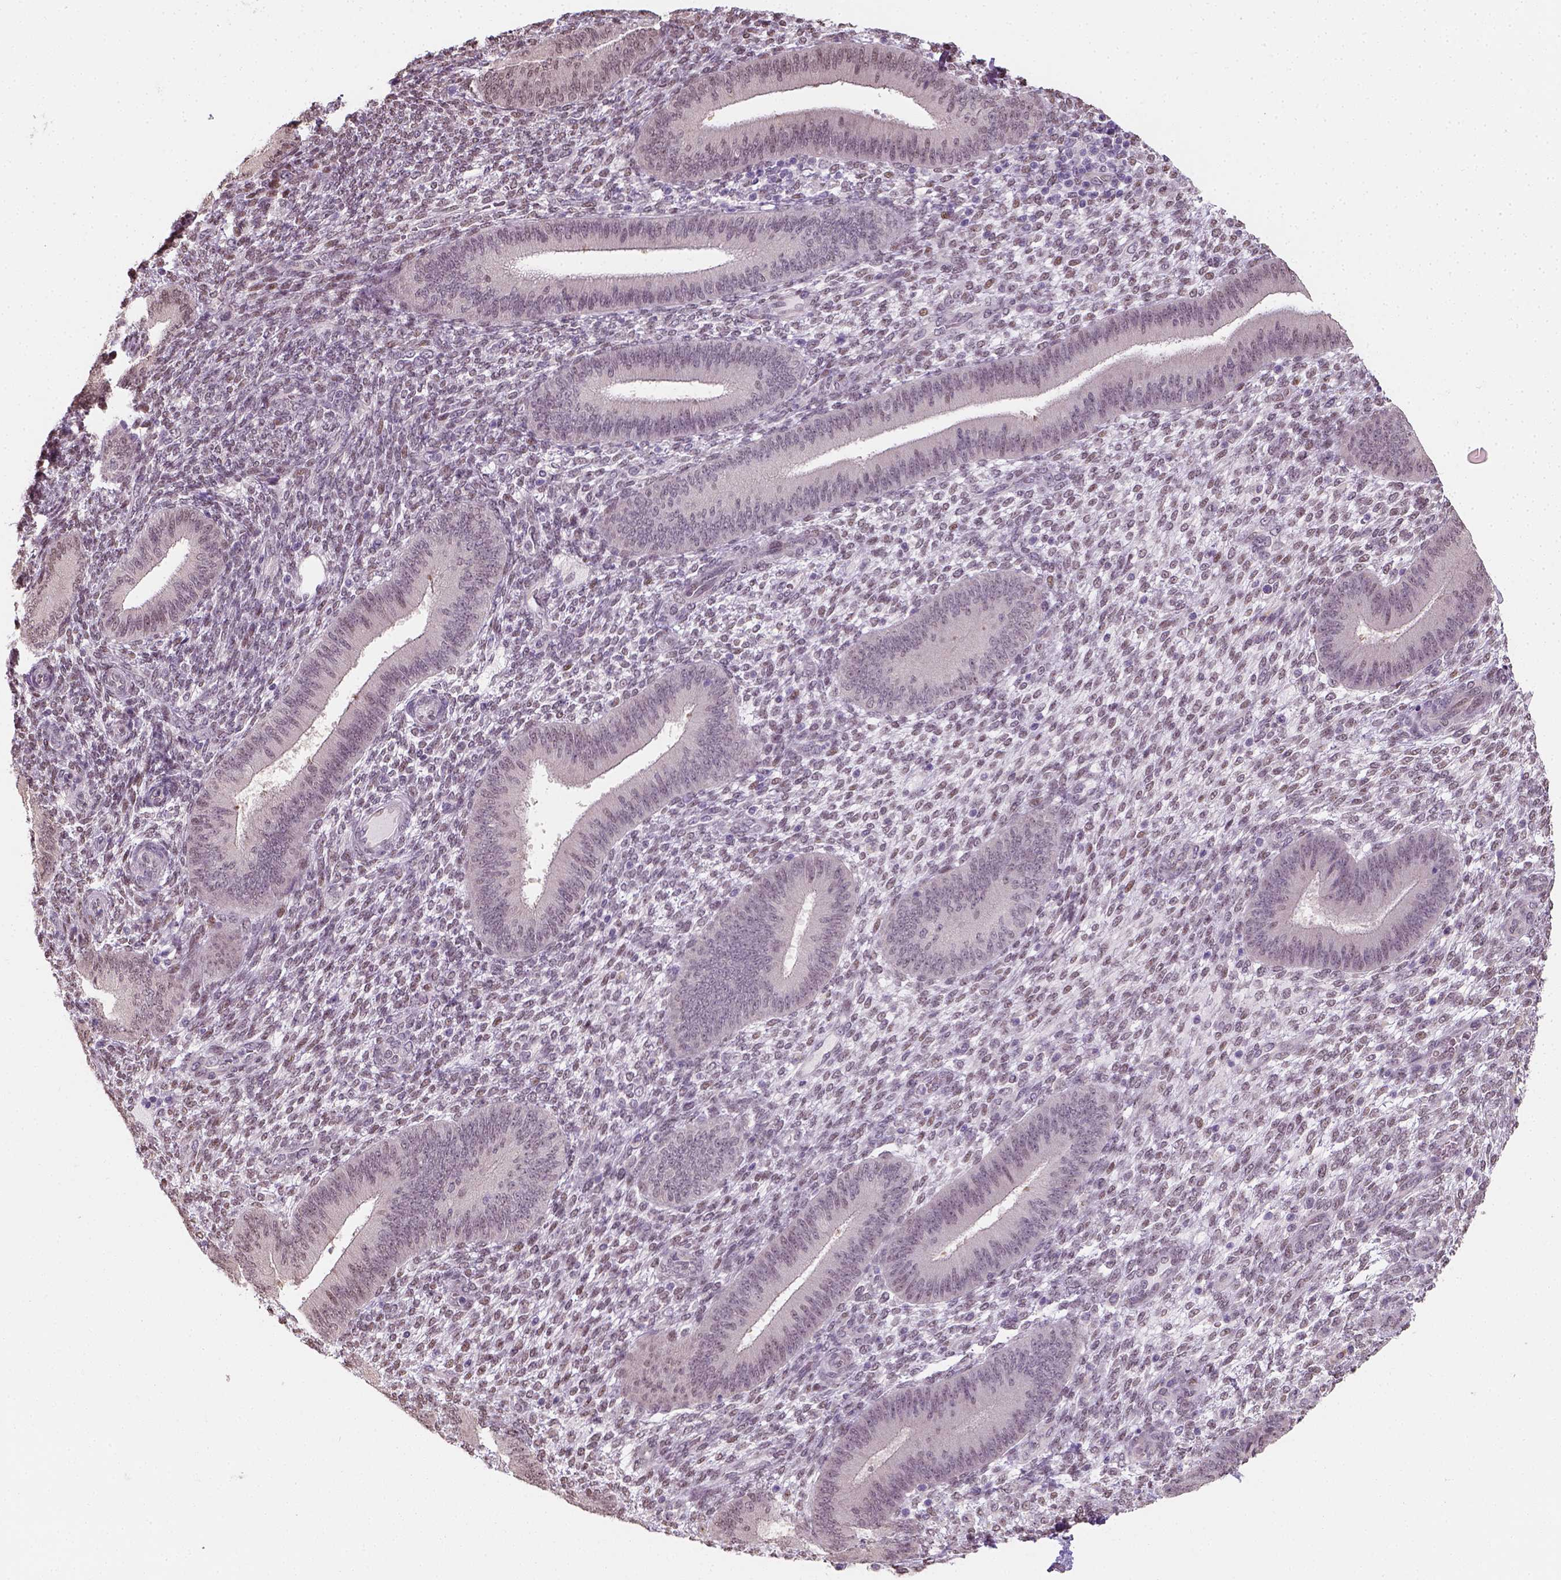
{"staining": {"intensity": "moderate", "quantity": "<25%", "location": "nuclear"}, "tissue": "endometrium", "cell_type": "Cells in endometrial stroma", "image_type": "normal", "snomed": [{"axis": "morphology", "description": "Normal tissue, NOS"}, {"axis": "topography", "description": "Endometrium"}], "caption": "Immunohistochemical staining of benign endometrium shows <25% levels of moderate nuclear protein staining in approximately <25% of cells in endometrial stroma. (DAB (3,3'-diaminobenzidine) IHC with brightfield microscopy, high magnification).", "gene": "C1orf112", "patient": {"sex": "female", "age": 39}}